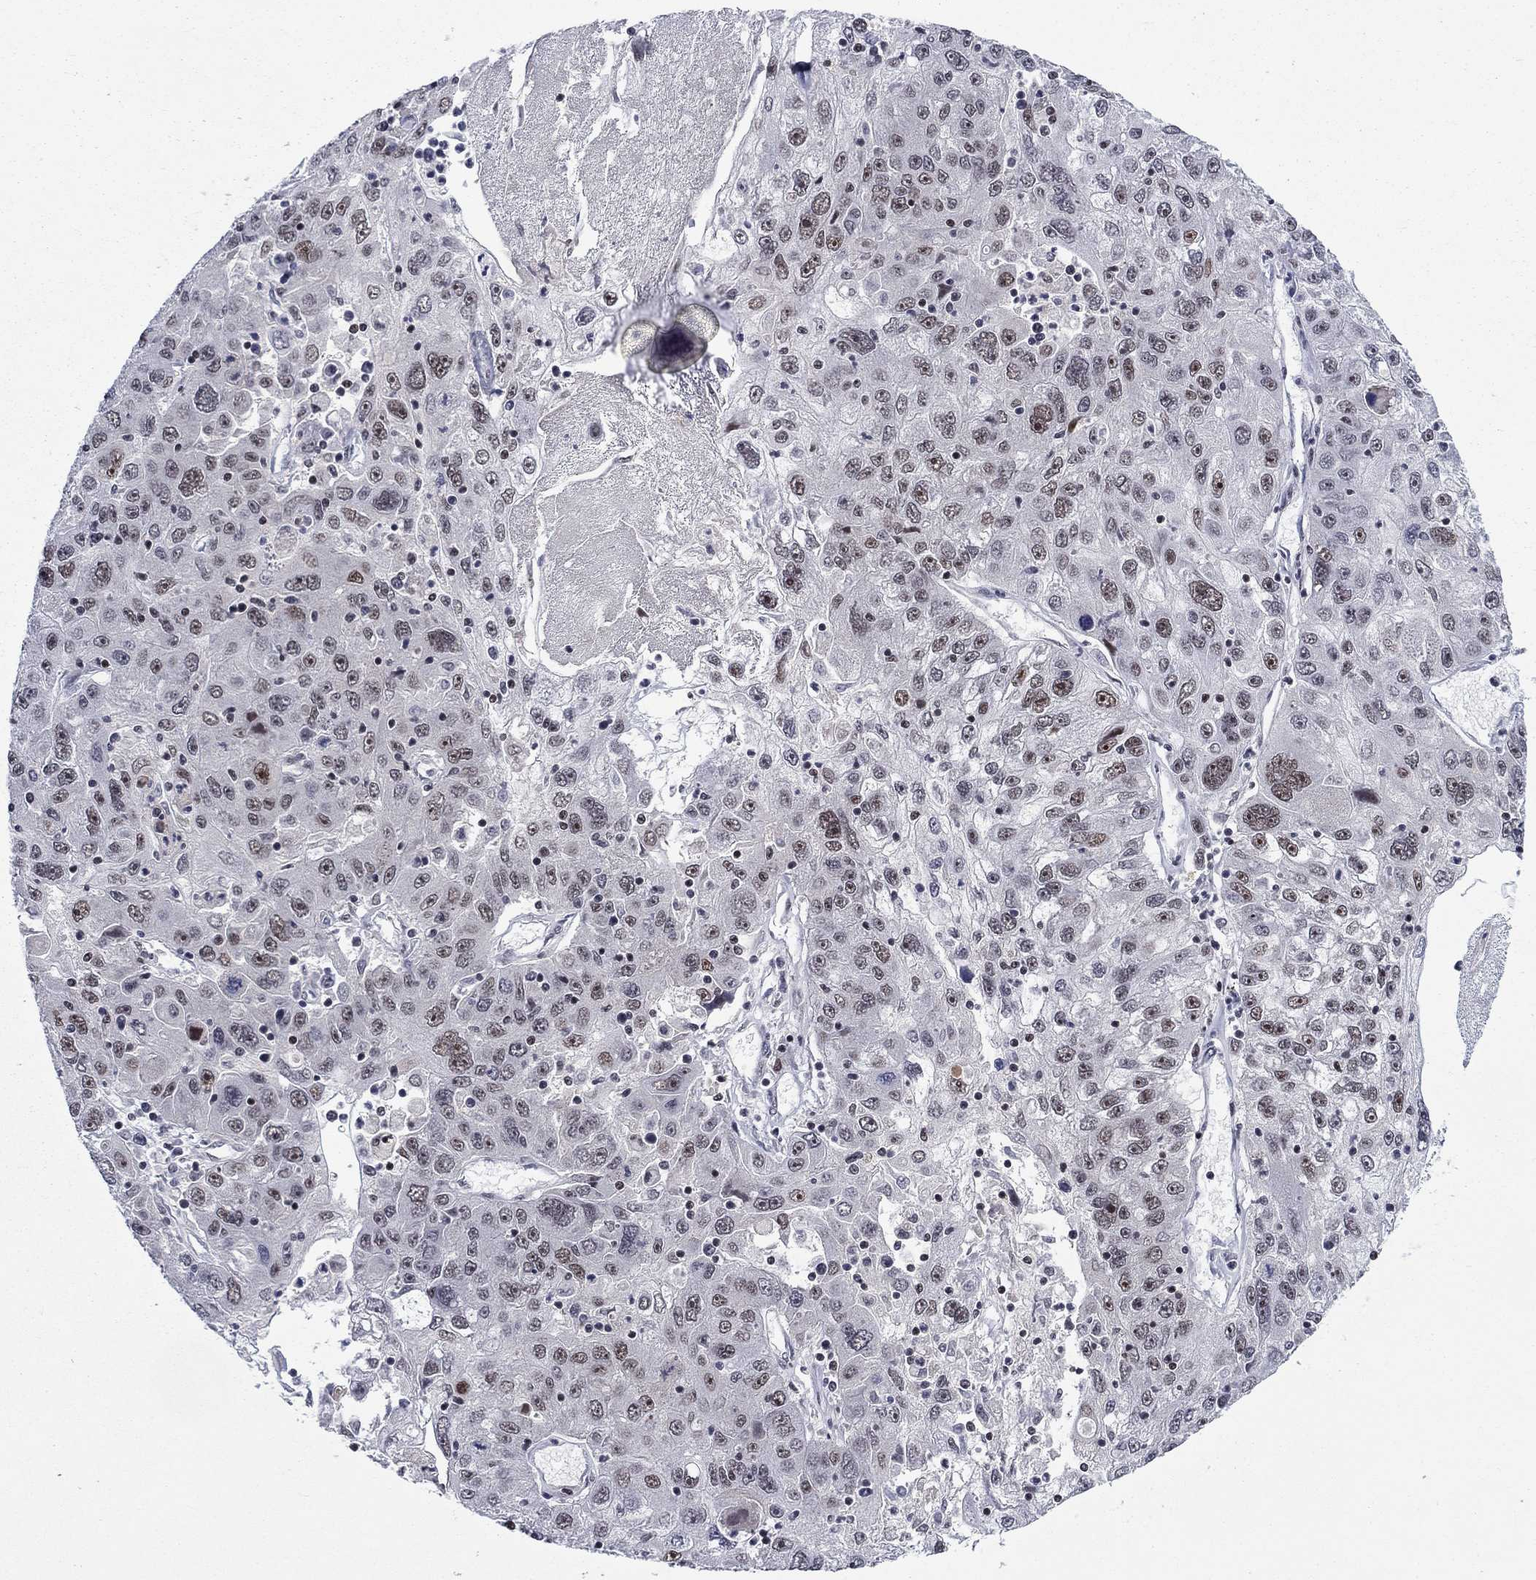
{"staining": {"intensity": "weak", "quantity": "<25%", "location": "nuclear"}, "tissue": "stomach cancer", "cell_type": "Tumor cells", "image_type": "cancer", "snomed": [{"axis": "morphology", "description": "Adenocarcinoma, NOS"}, {"axis": "topography", "description": "Stomach"}], "caption": "High power microscopy photomicrograph of an IHC histopathology image of stomach cancer, revealing no significant positivity in tumor cells.", "gene": "RPRD1B", "patient": {"sex": "male", "age": 56}}